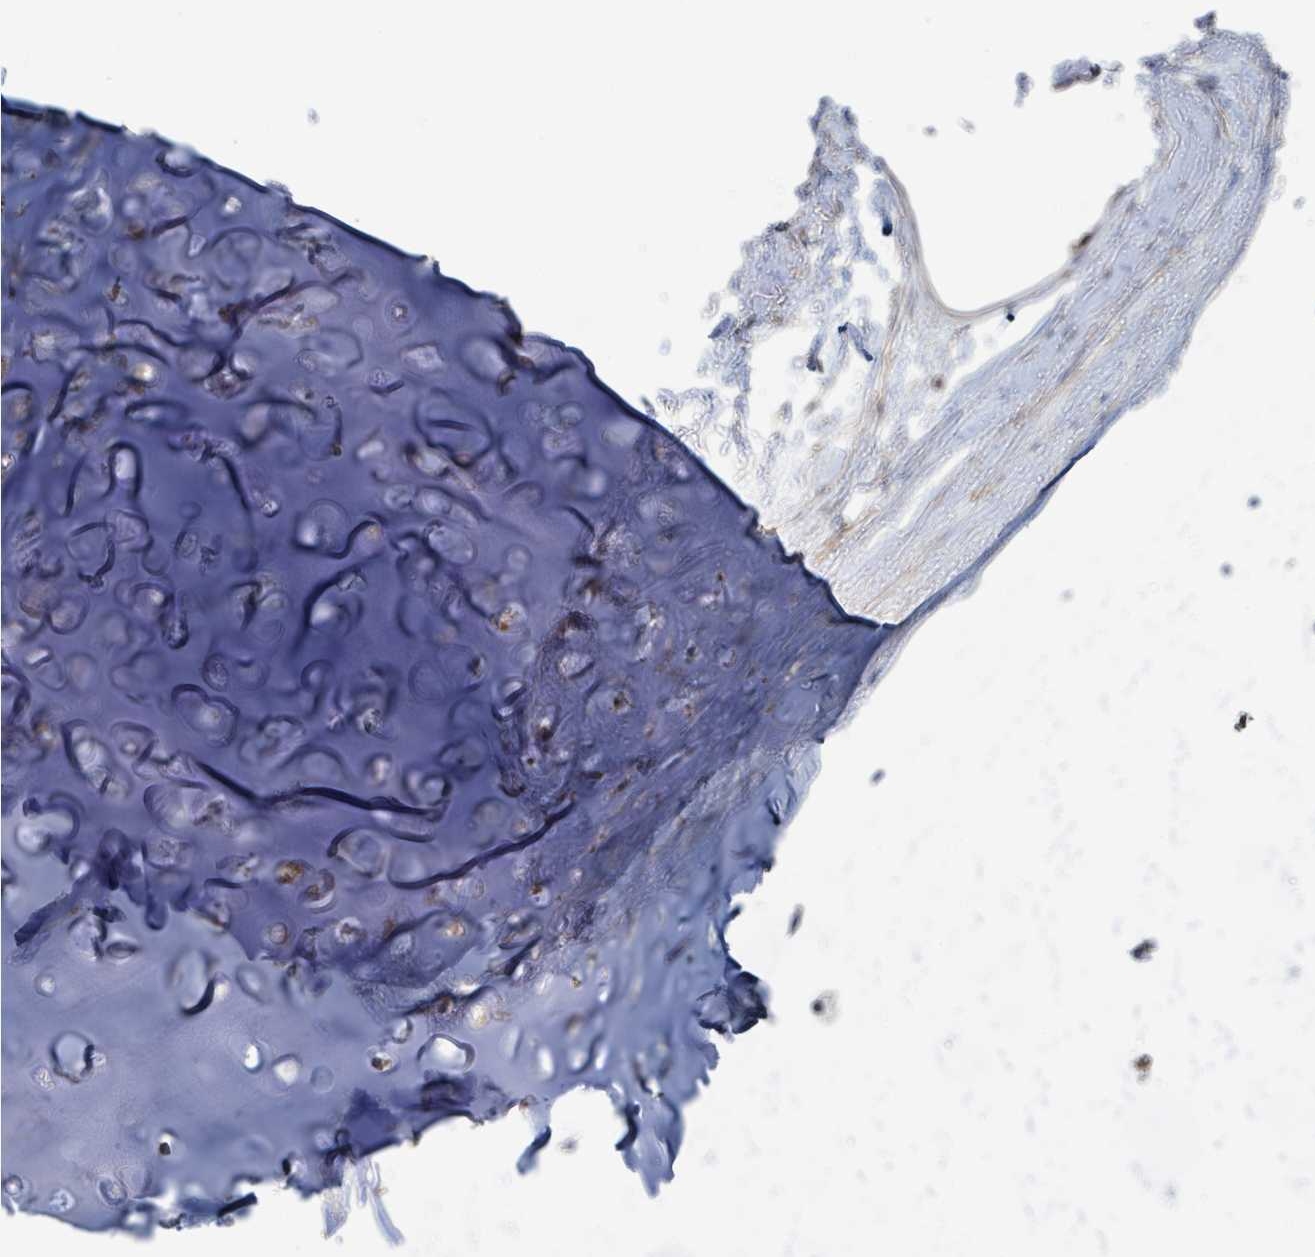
{"staining": {"intensity": "negative", "quantity": "none", "location": "none"}, "tissue": "adipose tissue", "cell_type": "Adipocytes", "image_type": "normal", "snomed": [{"axis": "morphology", "description": "Normal tissue, NOS"}, {"axis": "topography", "description": "Lymph node"}, {"axis": "topography", "description": "Cartilage tissue"}, {"axis": "topography", "description": "Bronchus"}], "caption": "Immunohistochemistry micrograph of benign adipose tissue stained for a protein (brown), which demonstrates no positivity in adipocytes.", "gene": "LRRC42", "patient": {"sex": "female", "age": 70}}